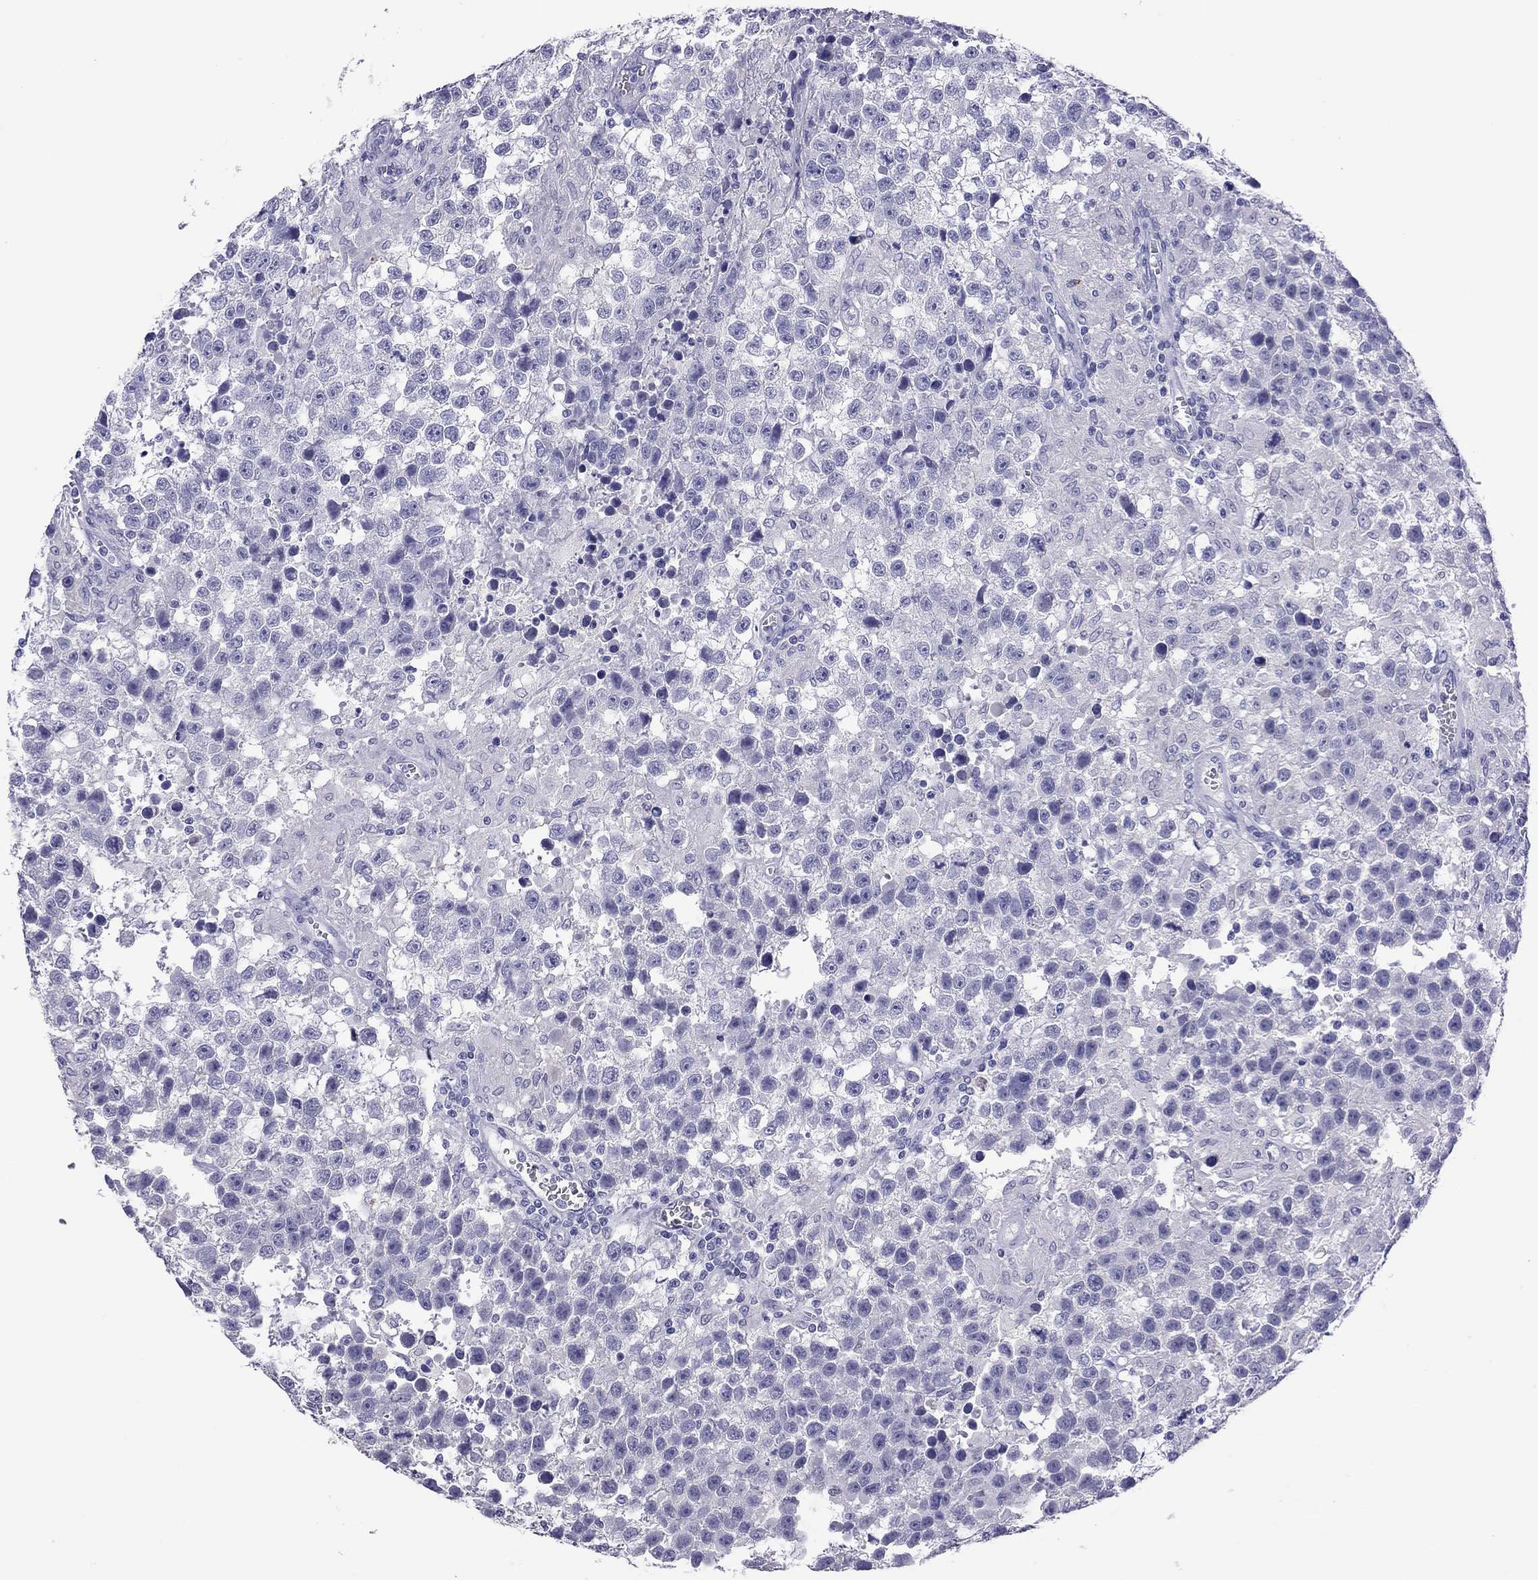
{"staining": {"intensity": "negative", "quantity": "none", "location": "none"}, "tissue": "testis cancer", "cell_type": "Tumor cells", "image_type": "cancer", "snomed": [{"axis": "morphology", "description": "Seminoma, NOS"}, {"axis": "topography", "description": "Testis"}], "caption": "Immunohistochemistry (IHC) of human seminoma (testis) displays no positivity in tumor cells.", "gene": "ODF4", "patient": {"sex": "male", "age": 43}}